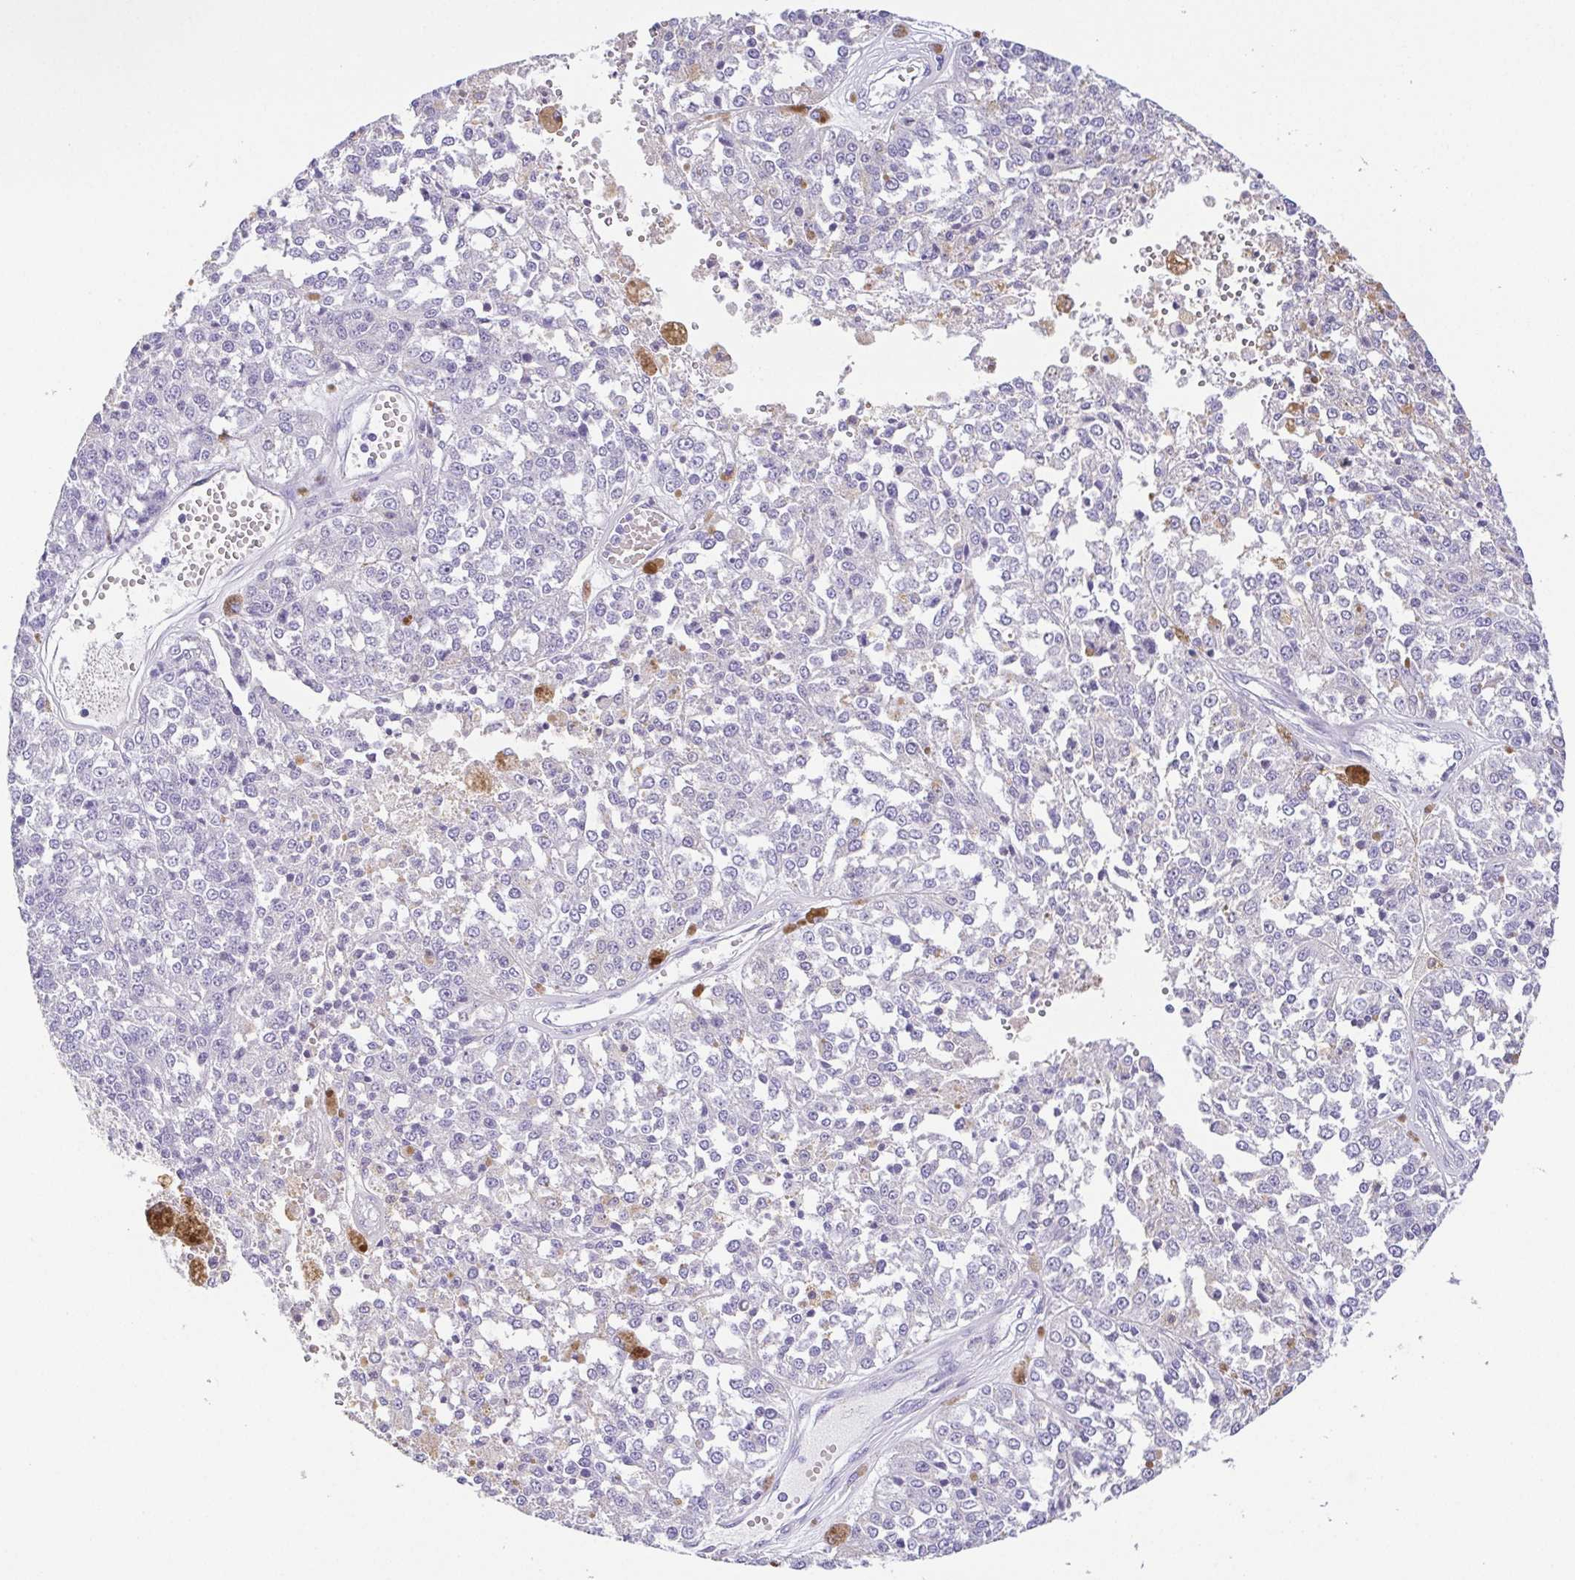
{"staining": {"intensity": "negative", "quantity": "none", "location": "none"}, "tissue": "melanoma", "cell_type": "Tumor cells", "image_type": "cancer", "snomed": [{"axis": "morphology", "description": "Malignant melanoma, Metastatic site"}, {"axis": "topography", "description": "Lymph node"}], "caption": "Protein analysis of malignant melanoma (metastatic site) shows no significant positivity in tumor cells.", "gene": "HAPLN2", "patient": {"sex": "female", "age": 64}}